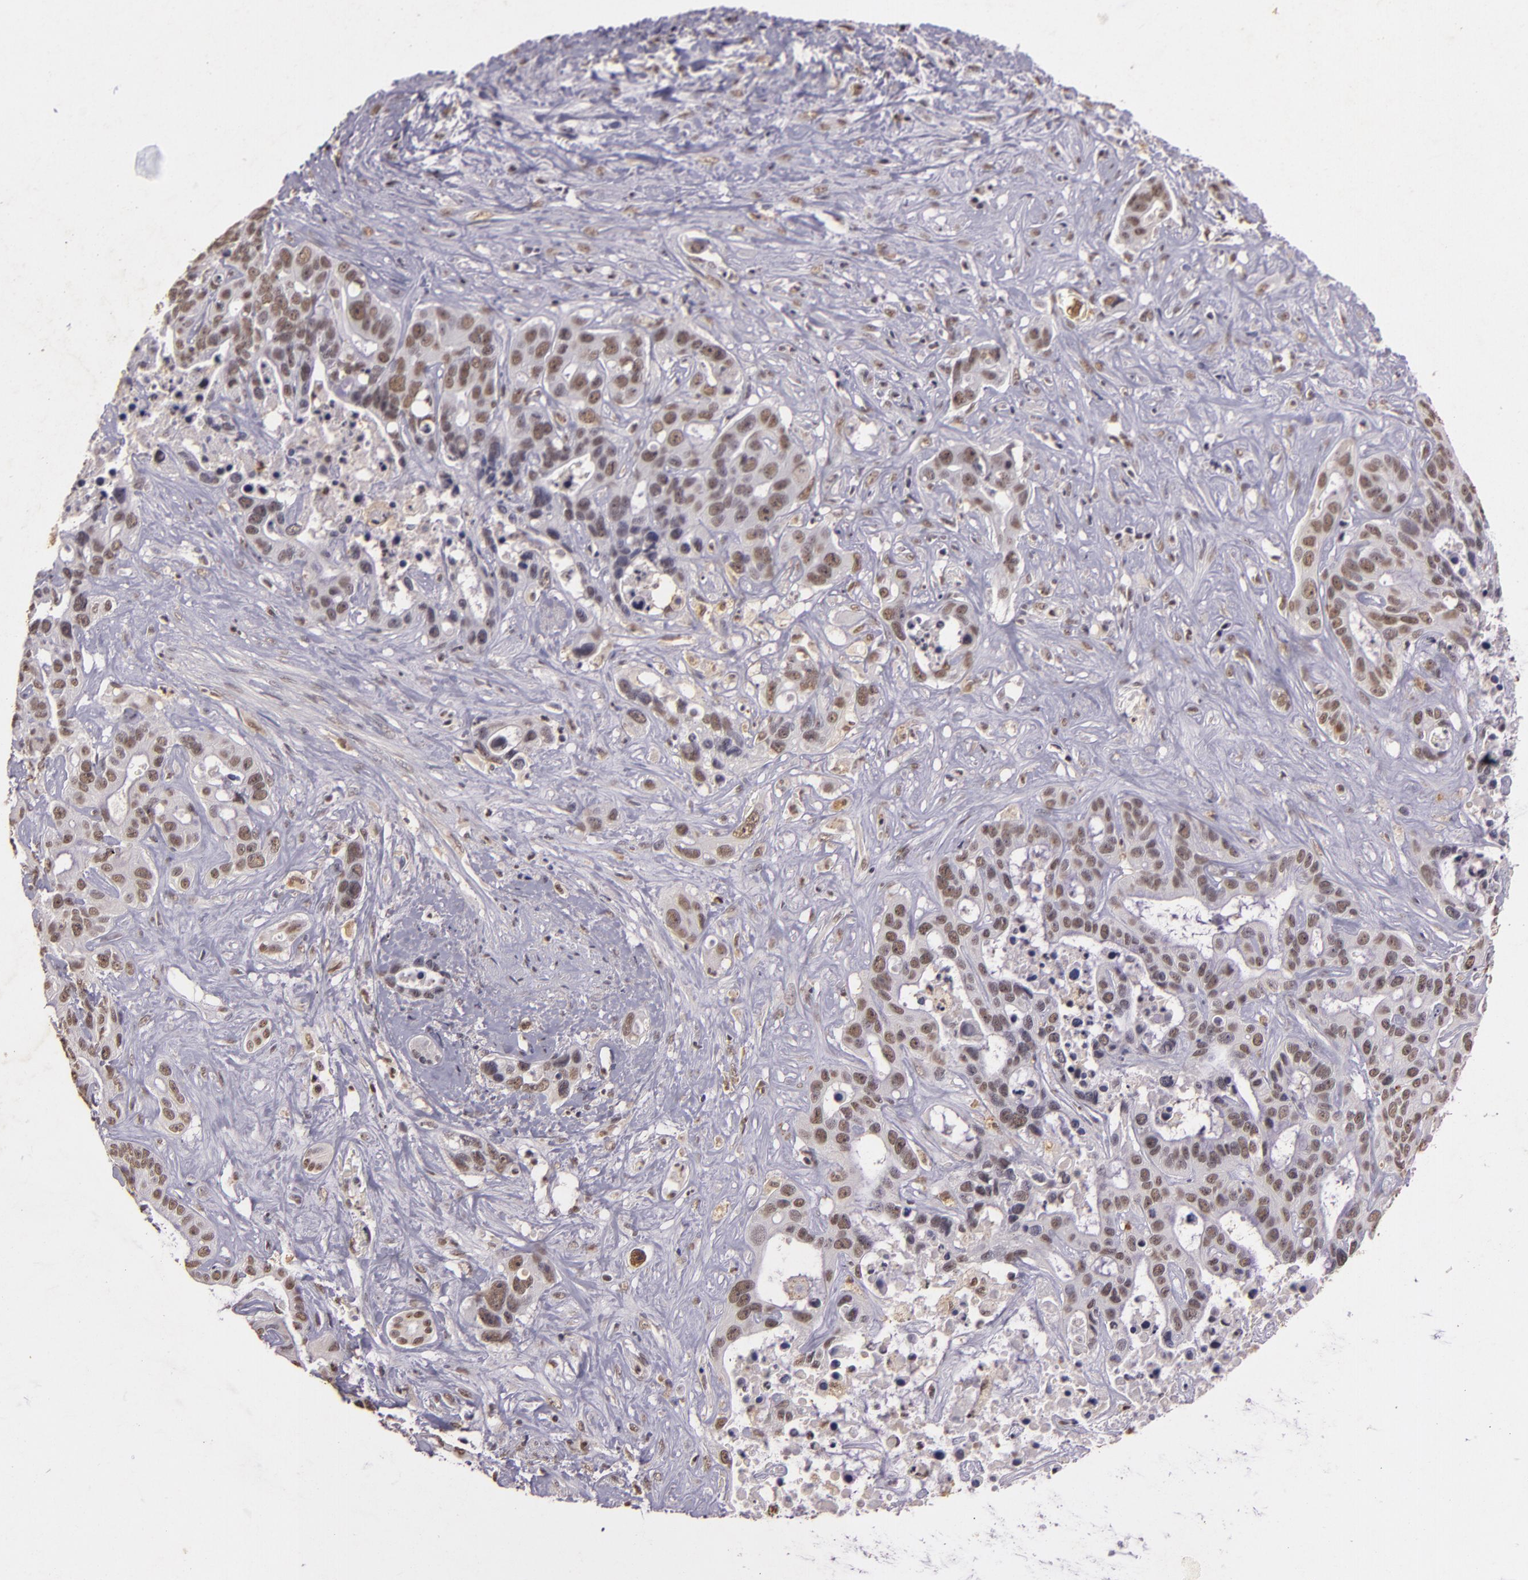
{"staining": {"intensity": "weak", "quantity": "25%-75%", "location": "nuclear"}, "tissue": "liver cancer", "cell_type": "Tumor cells", "image_type": "cancer", "snomed": [{"axis": "morphology", "description": "Cholangiocarcinoma"}, {"axis": "topography", "description": "Liver"}], "caption": "The histopathology image reveals immunohistochemical staining of liver cancer. There is weak nuclear staining is identified in approximately 25%-75% of tumor cells.", "gene": "CBX3", "patient": {"sex": "female", "age": 65}}